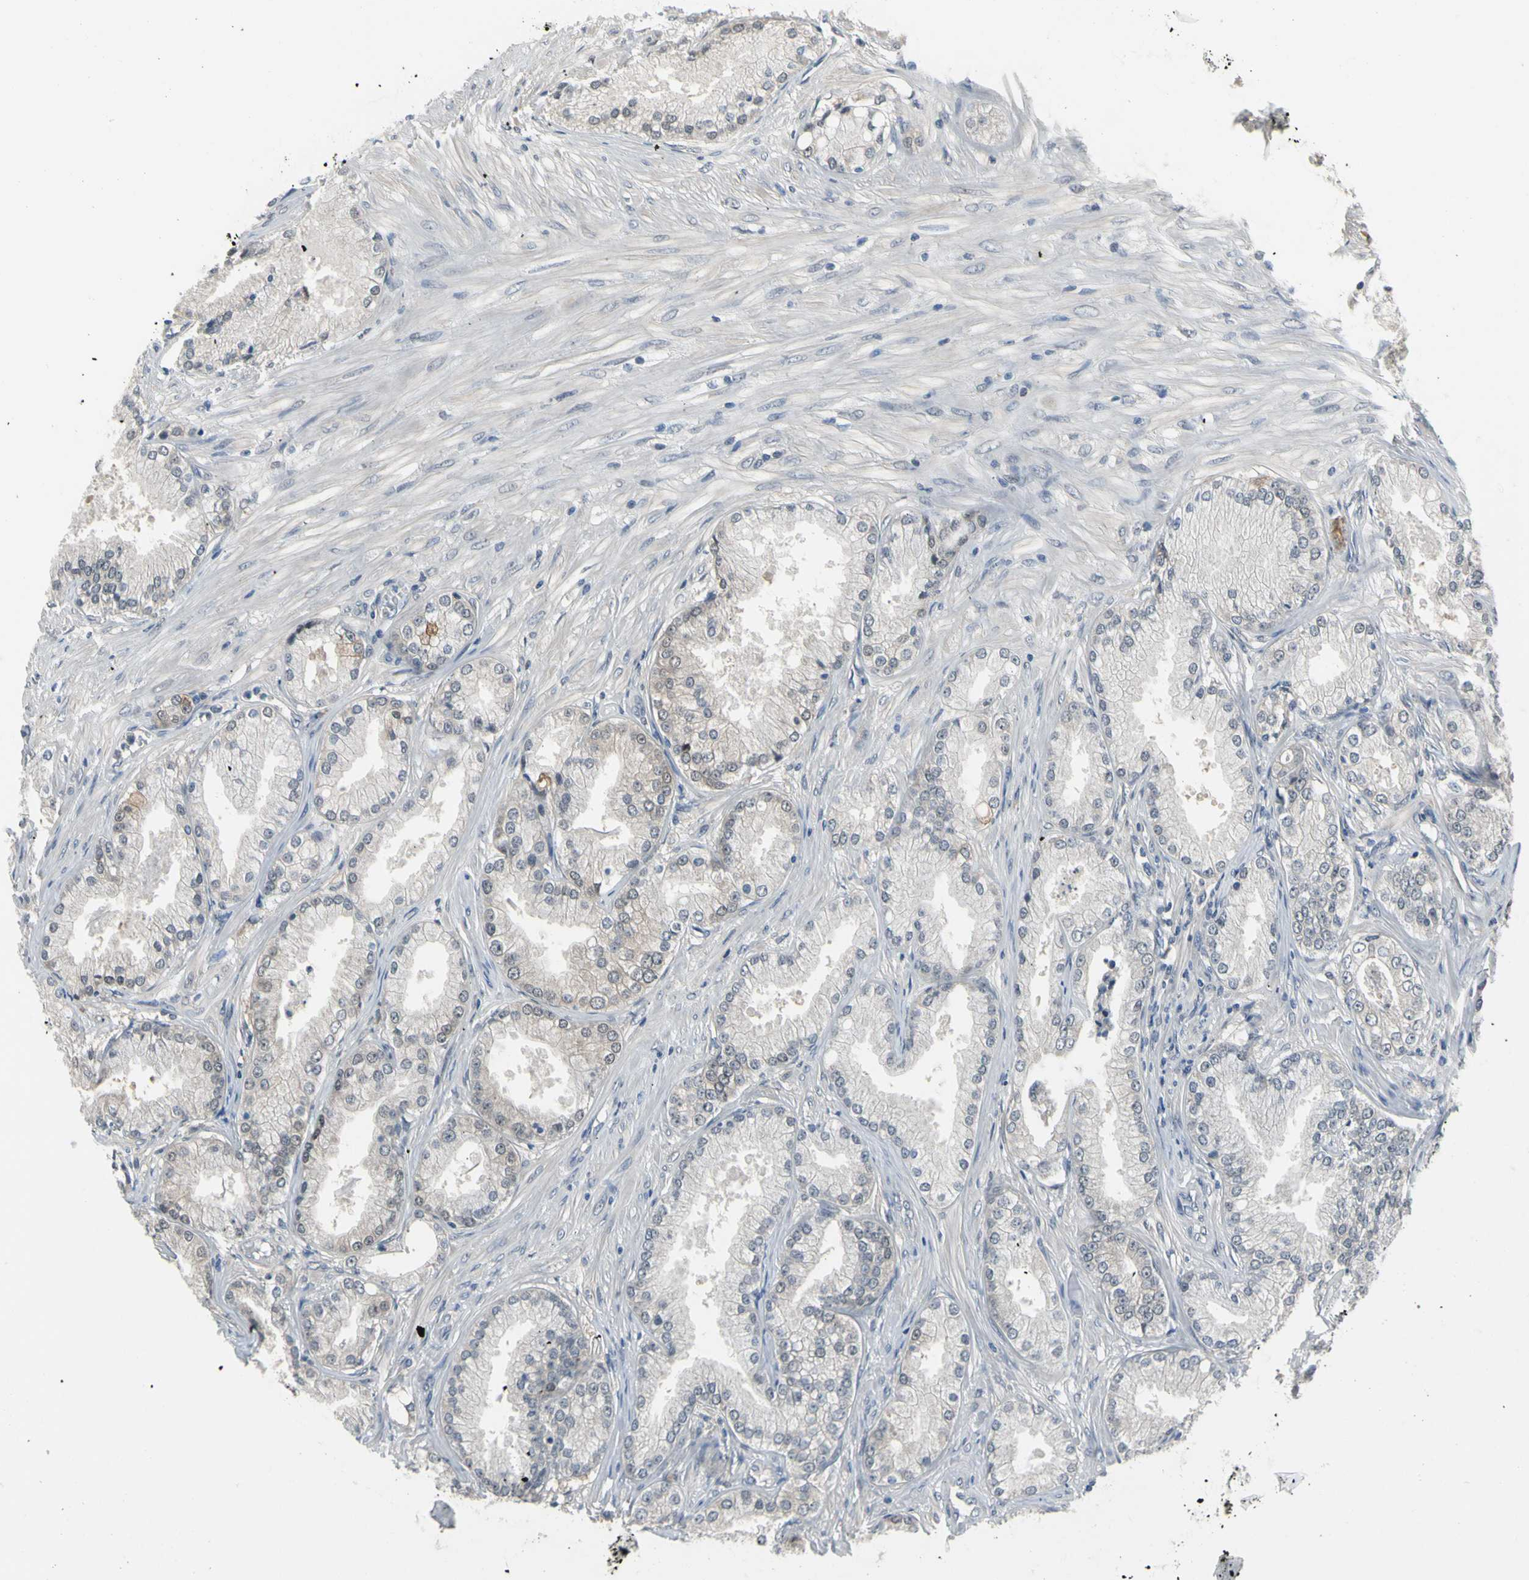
{"staining": {"intensity": "negative", "quantity": "none", "location": "none"}, "tissue": "prostate cancer", "cell_type": "Tumor cells", "image_type": "cancer", "snomed": [{"axis": "morphology", "description": "Adenocarcinoma, Low grade"}, {"axis": "topography", "description": "Prostate"}], "caption": "High power microscopy photomicrograph of an immunohistochemistry micrograph of prostate cancer, revealing no significant positivity in tumor cells. Nuclei are stained in blue.", "gene": "HSPA4", "patient": {"sex": "male", "age": 72}}